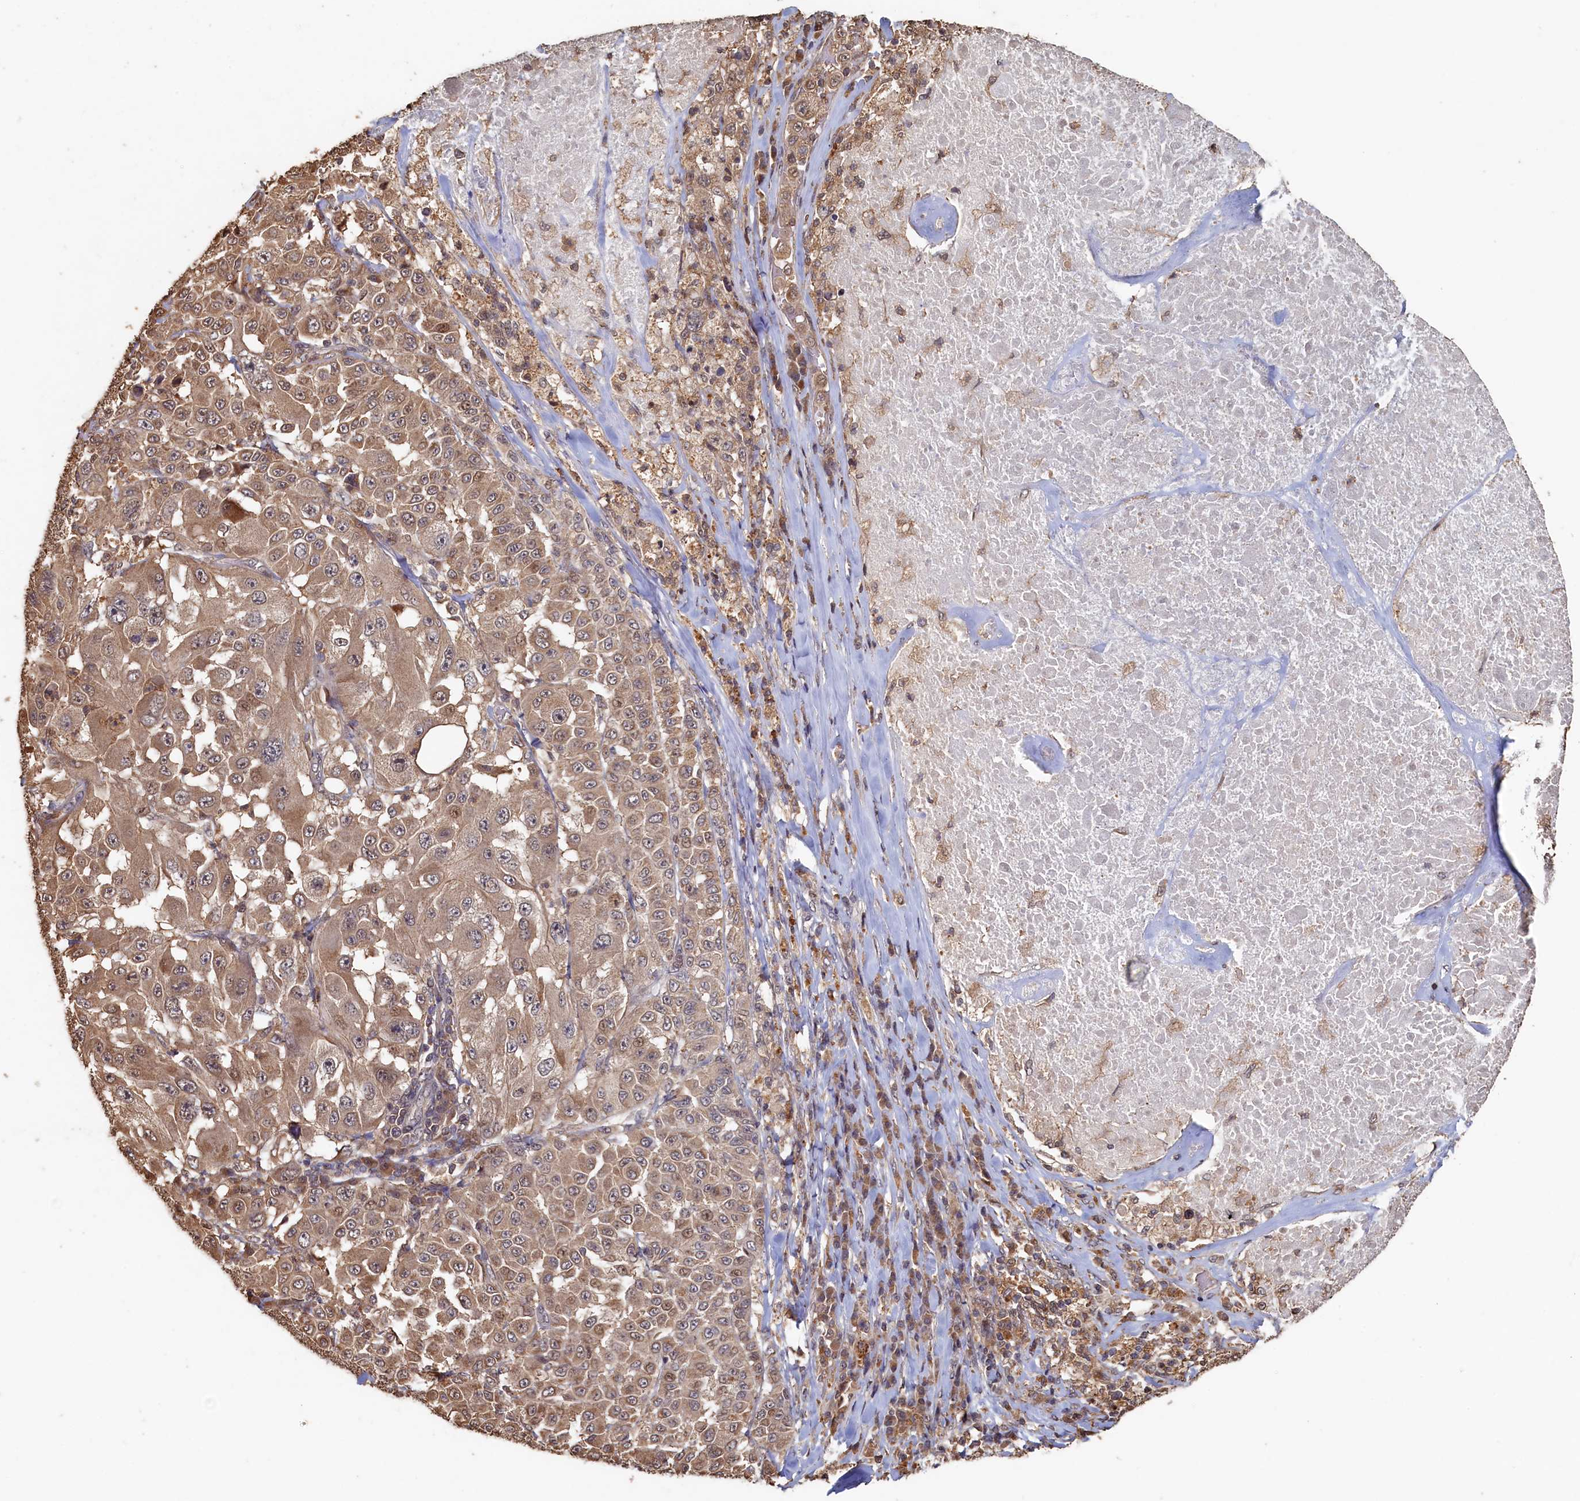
{"staining": {"intensity": "moderate", "quantity": ">75%", "location": "cytoplasmic/membranous"}, "tissue": "melanoma", "cell_type": "Tumor cells", "image_type": "cancer", "snomed": [{"axis": "morphology", "description": "Malignant melanoma, Metastatic site"}, {"axis": "topography", "description": "Lymph node"}], "caption": "There is medium levels of moderate cytoplasmic/membranous positivity in tumor cells of malignant melanoma (metastatic site), as demonstrated by immunohistochemical staining (brown color).", "gene": "PIGN", "patient": {"sex": "male", "age": 62}}